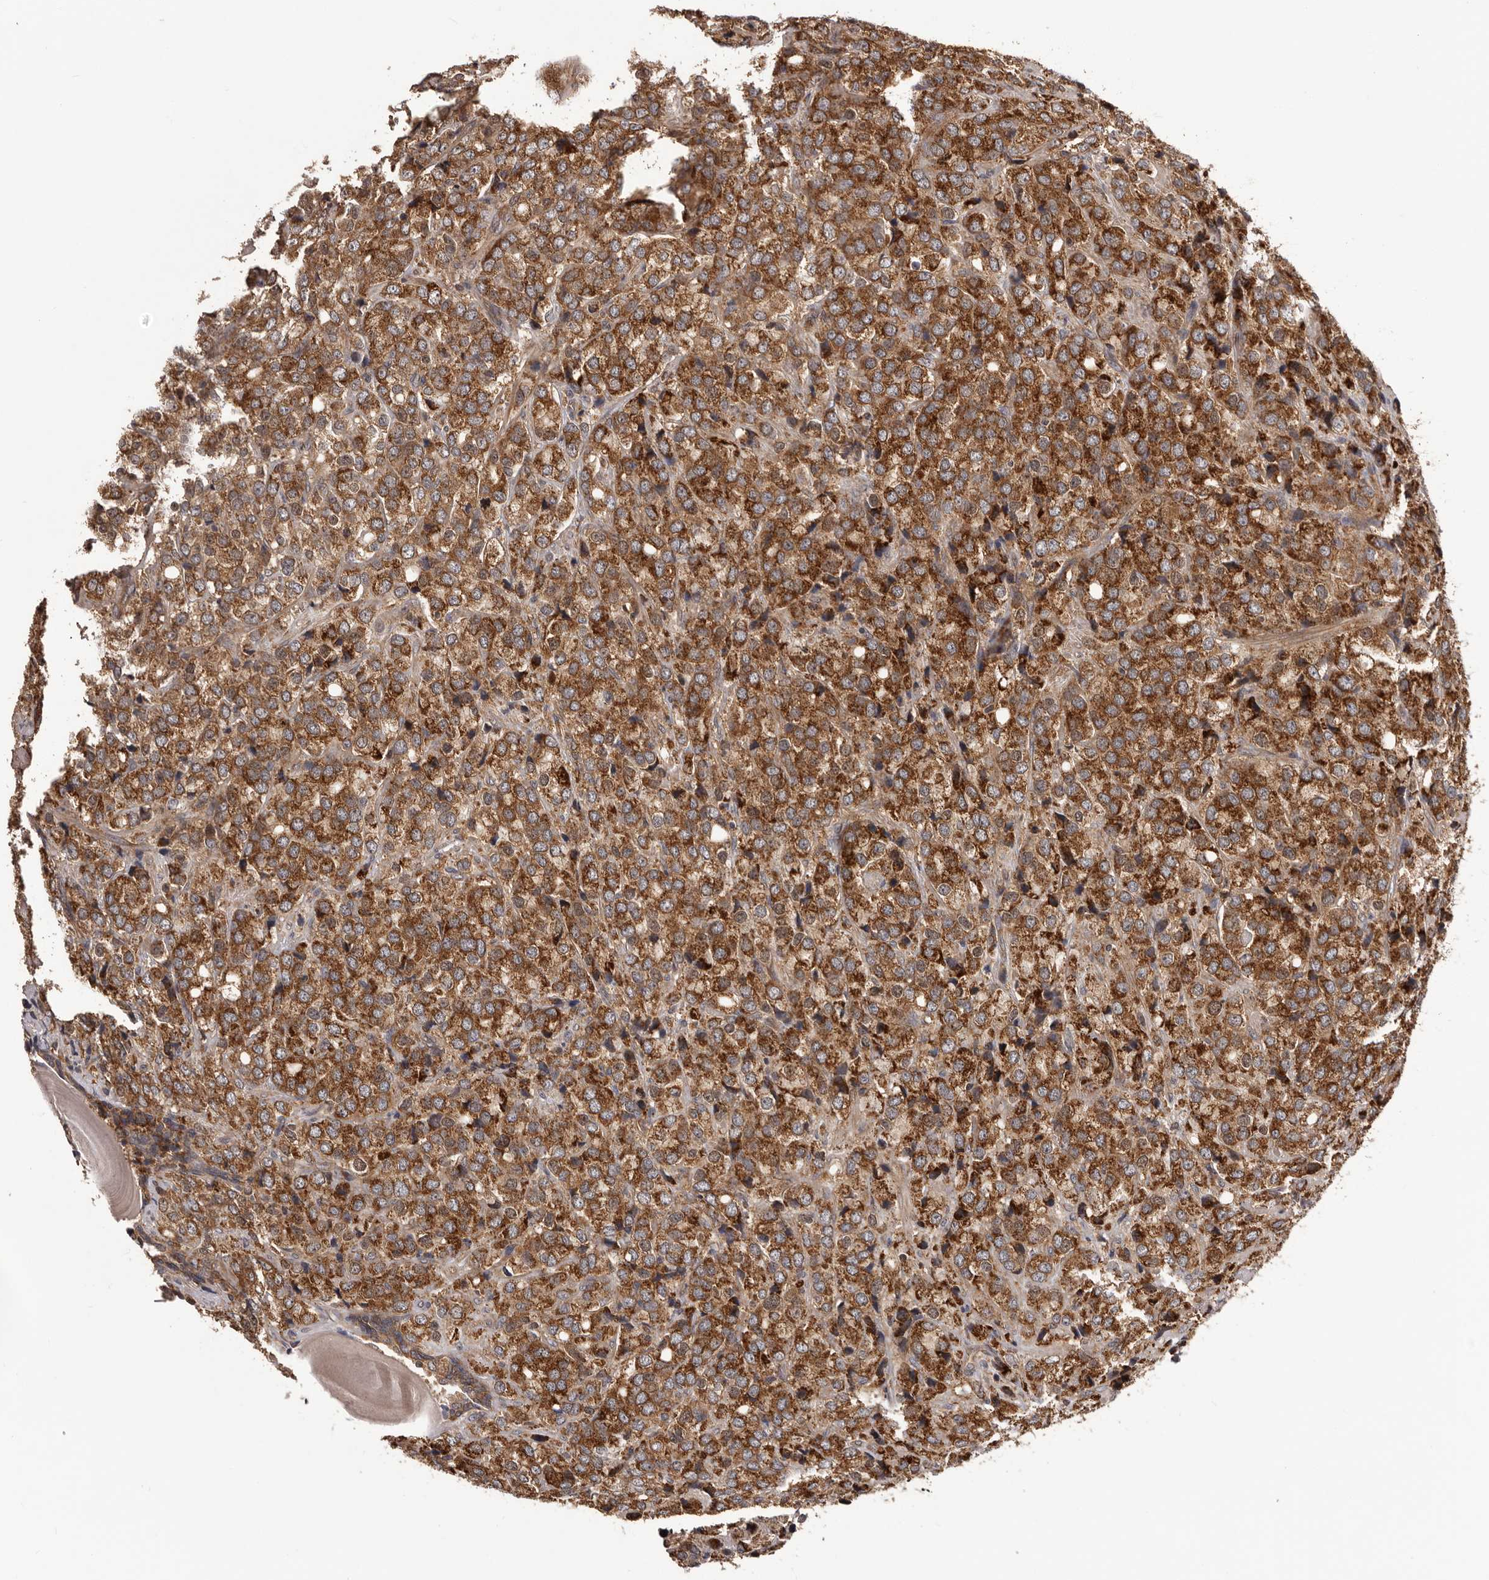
{"staining": {"intensity": "moderate", "quantity": ">75%", "location": "cytoplasmic/membranous"}, "tissue": "prostate cancer", "cell_type": "Tumor cells", "image_type": "cancer", "snomed": [{"axis": "morphology", "description": "Adenocarcinoma, Medium grade"}, {"axis": "topography", "description": "Prostate"}], "caption": "About >75% of tumor cells in human adenocarcinoma (medium-grade) (prostate) show moderate cytoplasmic/membranous protein positivity as visualized by brown immunohistochemical staining.", "gene": "HBS1L", "patient": {"sex": "male", "age": 70}}